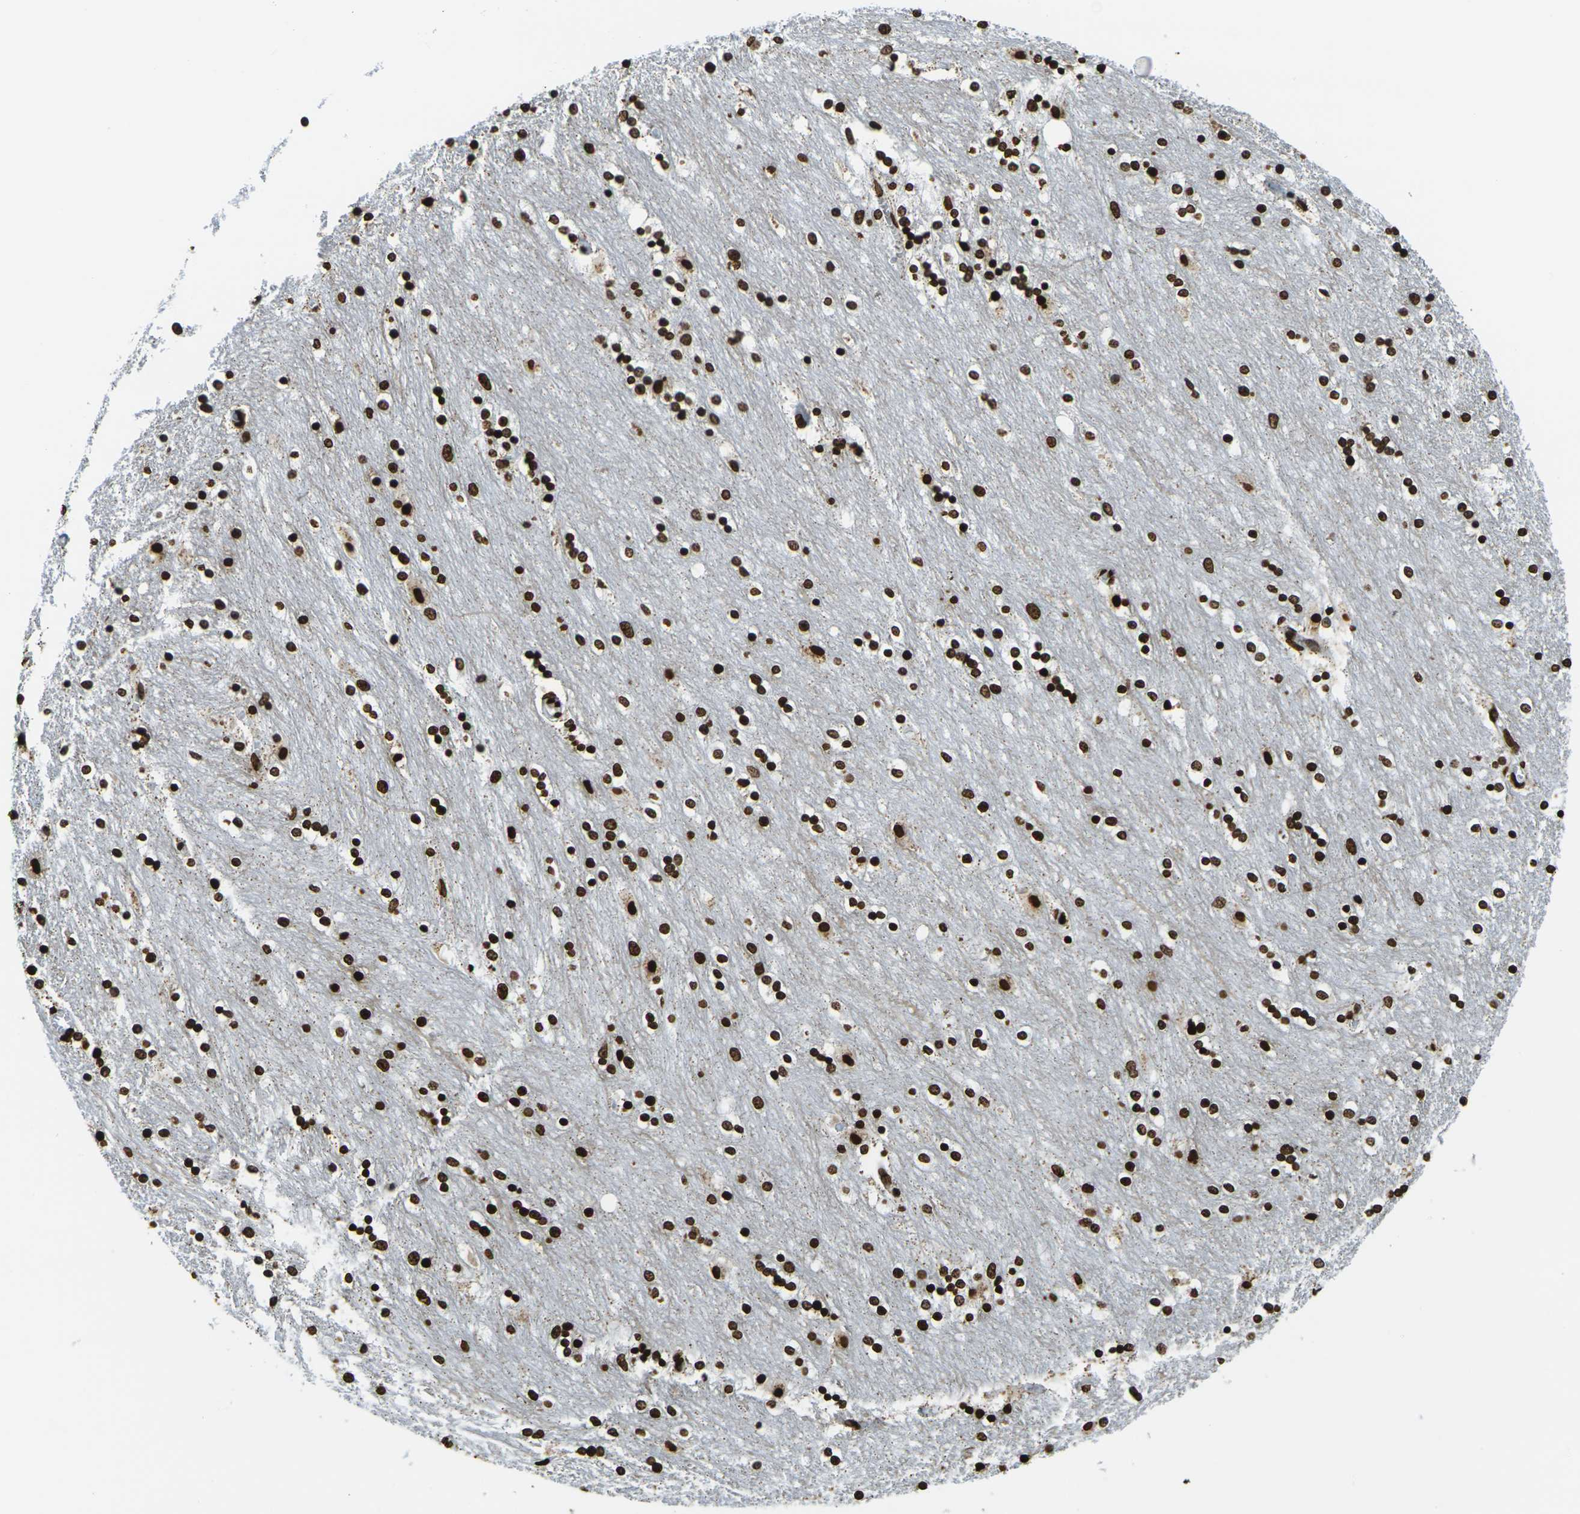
{"staining": {"intensity": "strong", "quantity": ">75%", "location": "nuclear"}, "tissue": "caudate", "cell_type": "Glial cells", "image_type": "normal", "snomed": [{"axis": "morphology", "description": "Normal tissue, NOS"}, {"axis": "topography", "description": "Lateral ventricle wall"}], "caption": "DAB (3,3'-diaminobenzidine) immunohistochemical staining of benign caudate exhibits strong nuclear protein expression in approximately >75% of glial cells.", "gene": "H1", "patient": {"sex": "female", "age": 54}}